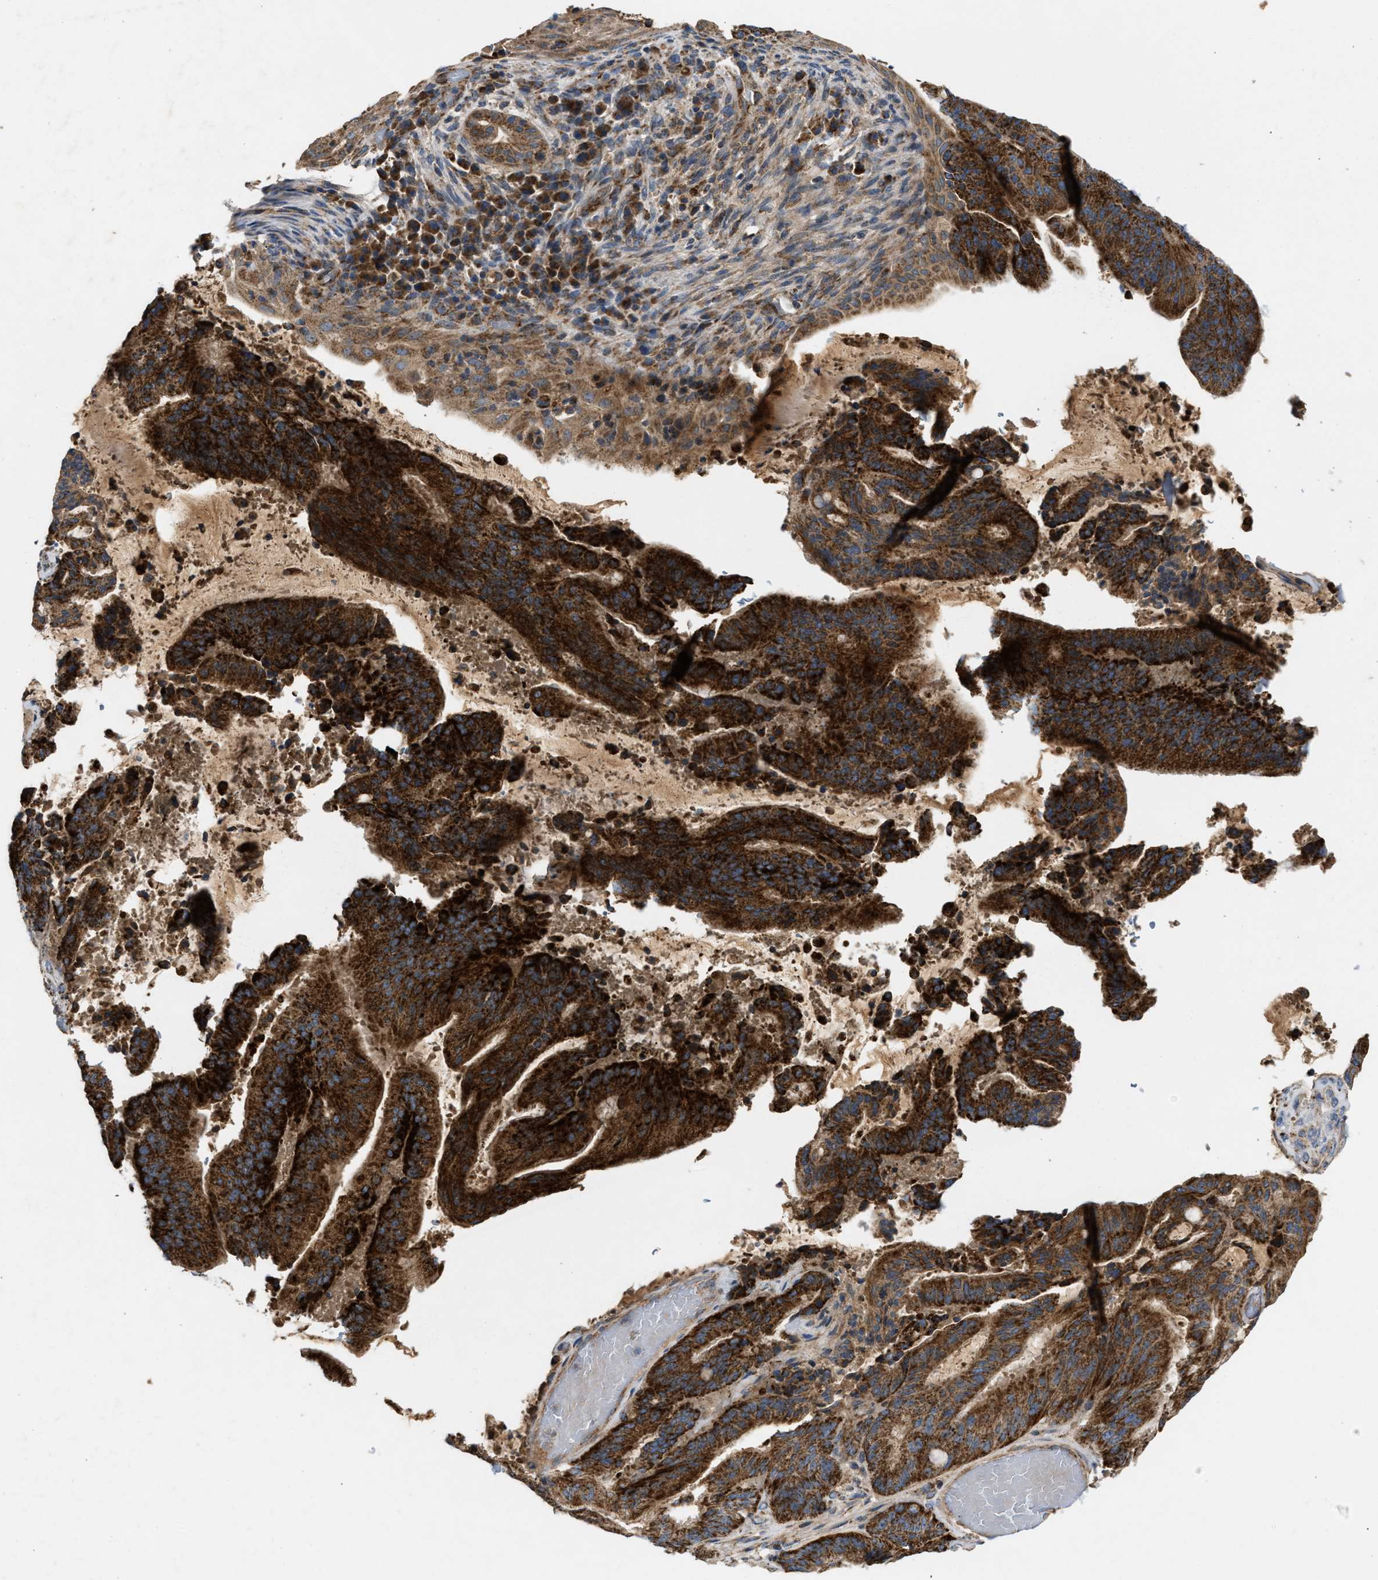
{"staining": {"intensity": "strong", "quantity": ">75%", "location": "cytoplasmic/membranous"}, "tissue": "liver cancer", "cell_type": "Tumor cells", "image_type": "cancer", "snomed": [{"axis": "morphology", "description": "Normal tissue, NOS"}, {"axis": "morphology", "description": "Cholangiocarcinoma"}, {"axis": "topography", "description": "Liver"}, {"axis": "topography", "description": "Peripheral nerve tissue"}], "caption": "Human liver cholangiocarcinoma stained for a protein (brown) reveals strong cytoplasmic/membranous positive staining in about >75% of tumor cells.", "gene": "TACO1", "patient": {"sex": "female", "age": 73}}